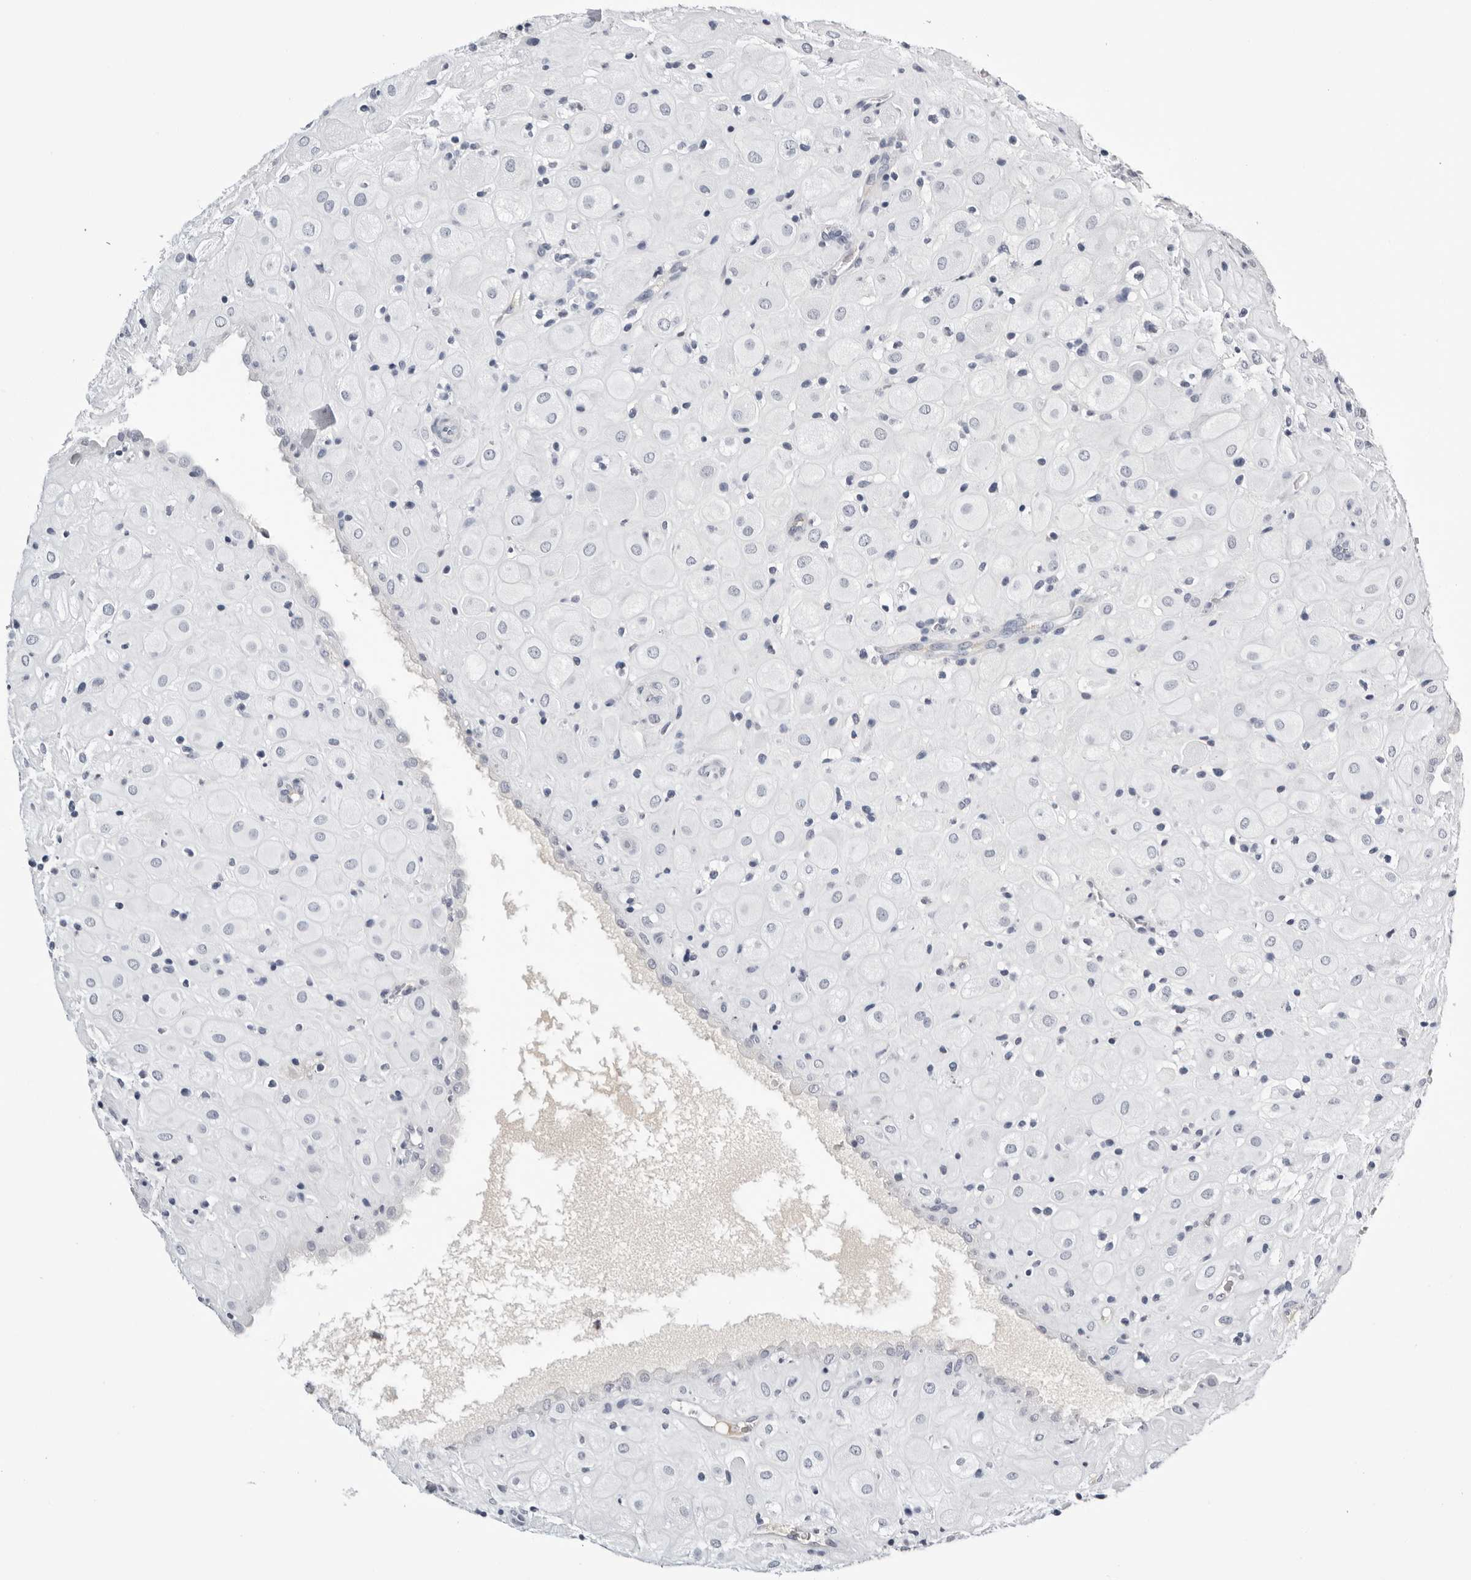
{"staining": {"intensity": "negative", "quantity": "none", "location": "none"}, "tissue": "placenta", "cell_type": "Decidual cells", "image_type": "normal", "snomed": [{"axis": "morphology", "description": "Normal tissue, NOS"}, {"axis": "topography", "description": "Placenta"}], "caption": "IHC of normal placenta demonstrates no positivity in decidual cells.", "gene": "ZNF502", "patient": {"sex": "female", "age": 35}}